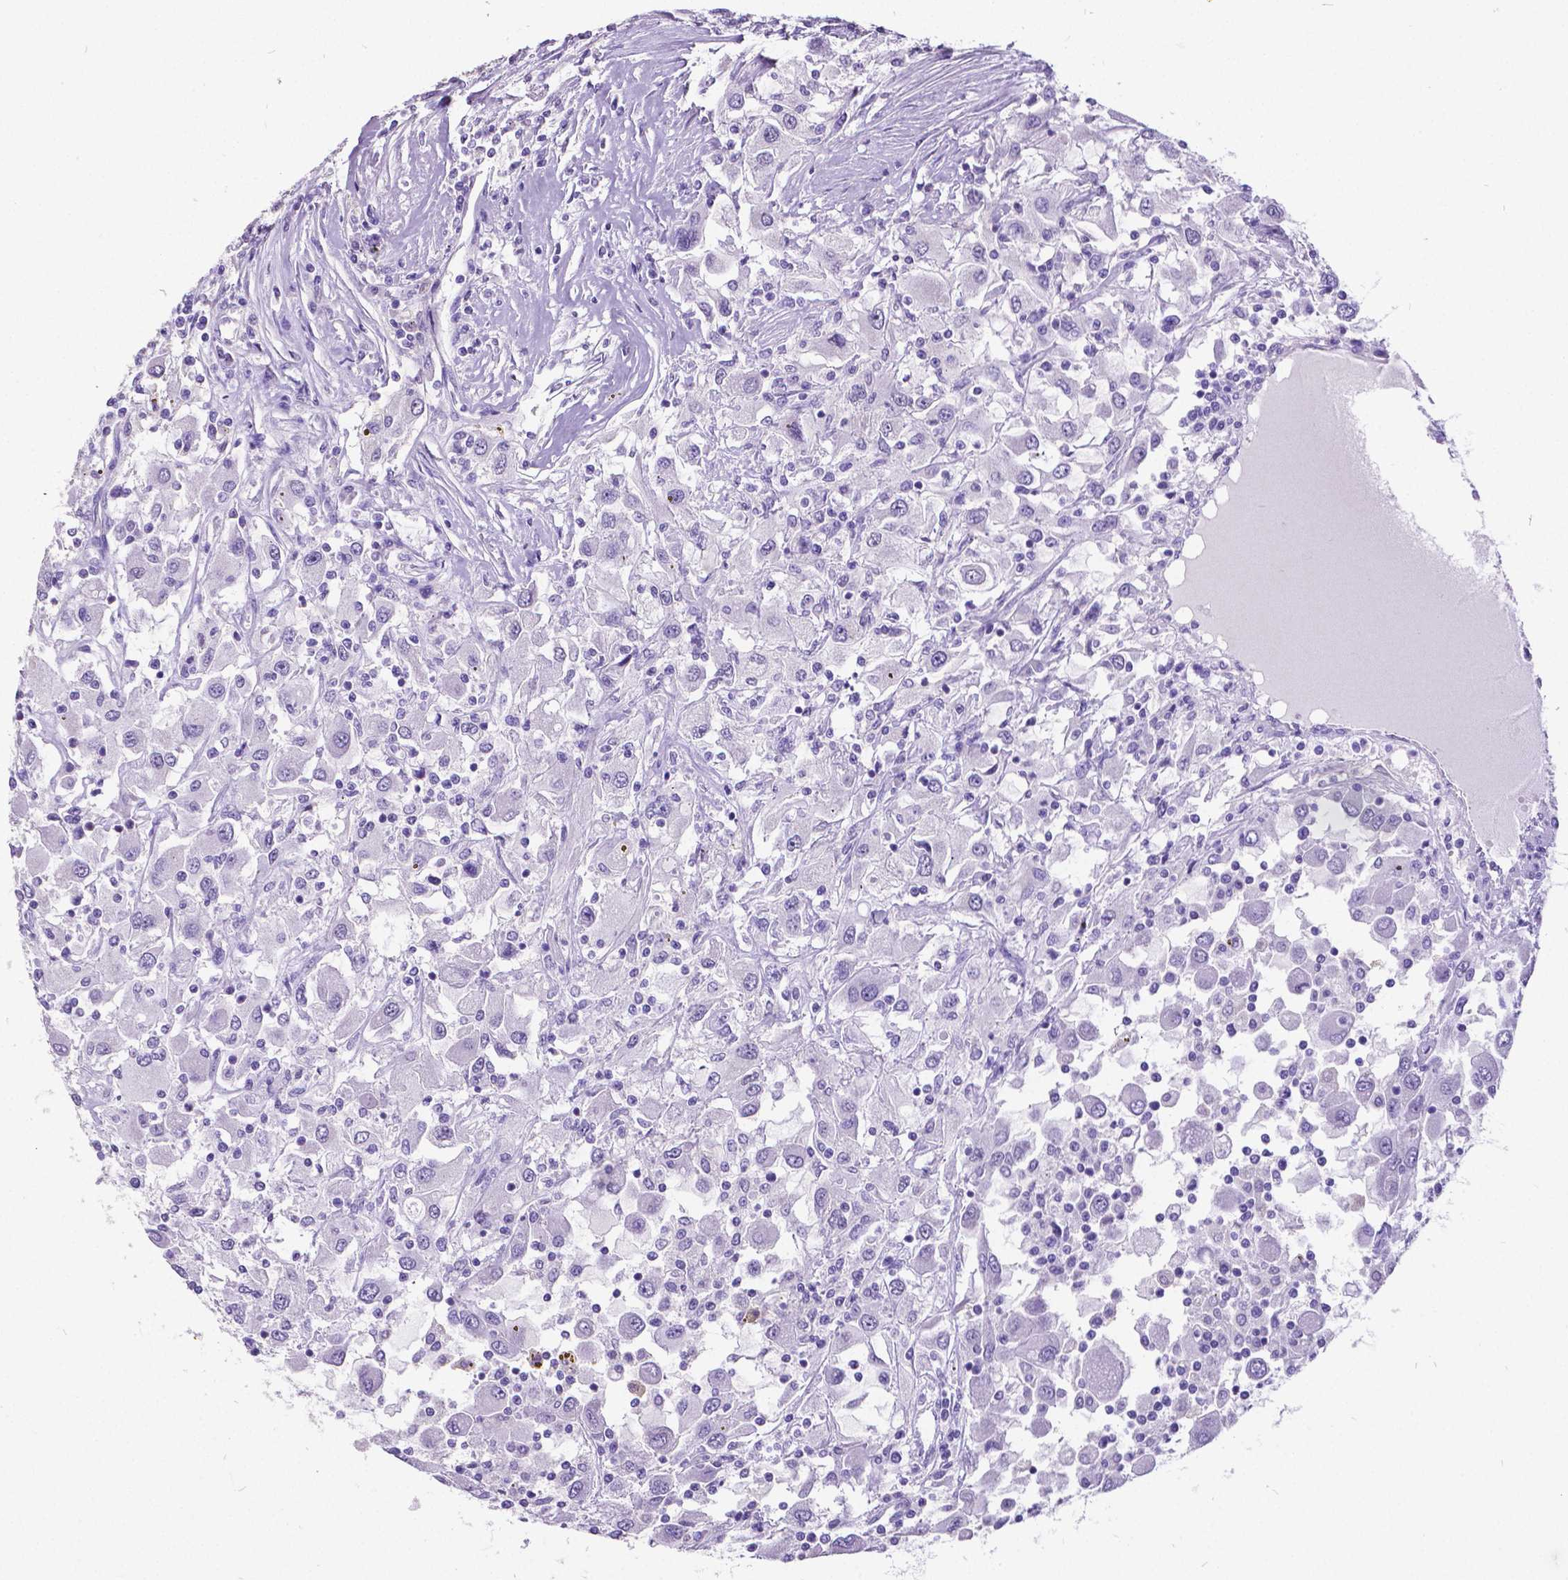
{"staining": {"intensity": "negative", "quantity": "none", "location": "none"}, "tissue": "renal cancer", "cell_type": "Tumor cells", "image_type": "cancer", "snomed": [{"axis": "morphology", "description": "Adenocarcinoma, NOS"}, {"axis": "topography", "description": "Kidney"}], "caption": "Human renal cancer stained for a protein using IHC reveals no positivity in tumor cells.", "gene": "SATB2", "patient": {"sex": "female", "age": 67}}